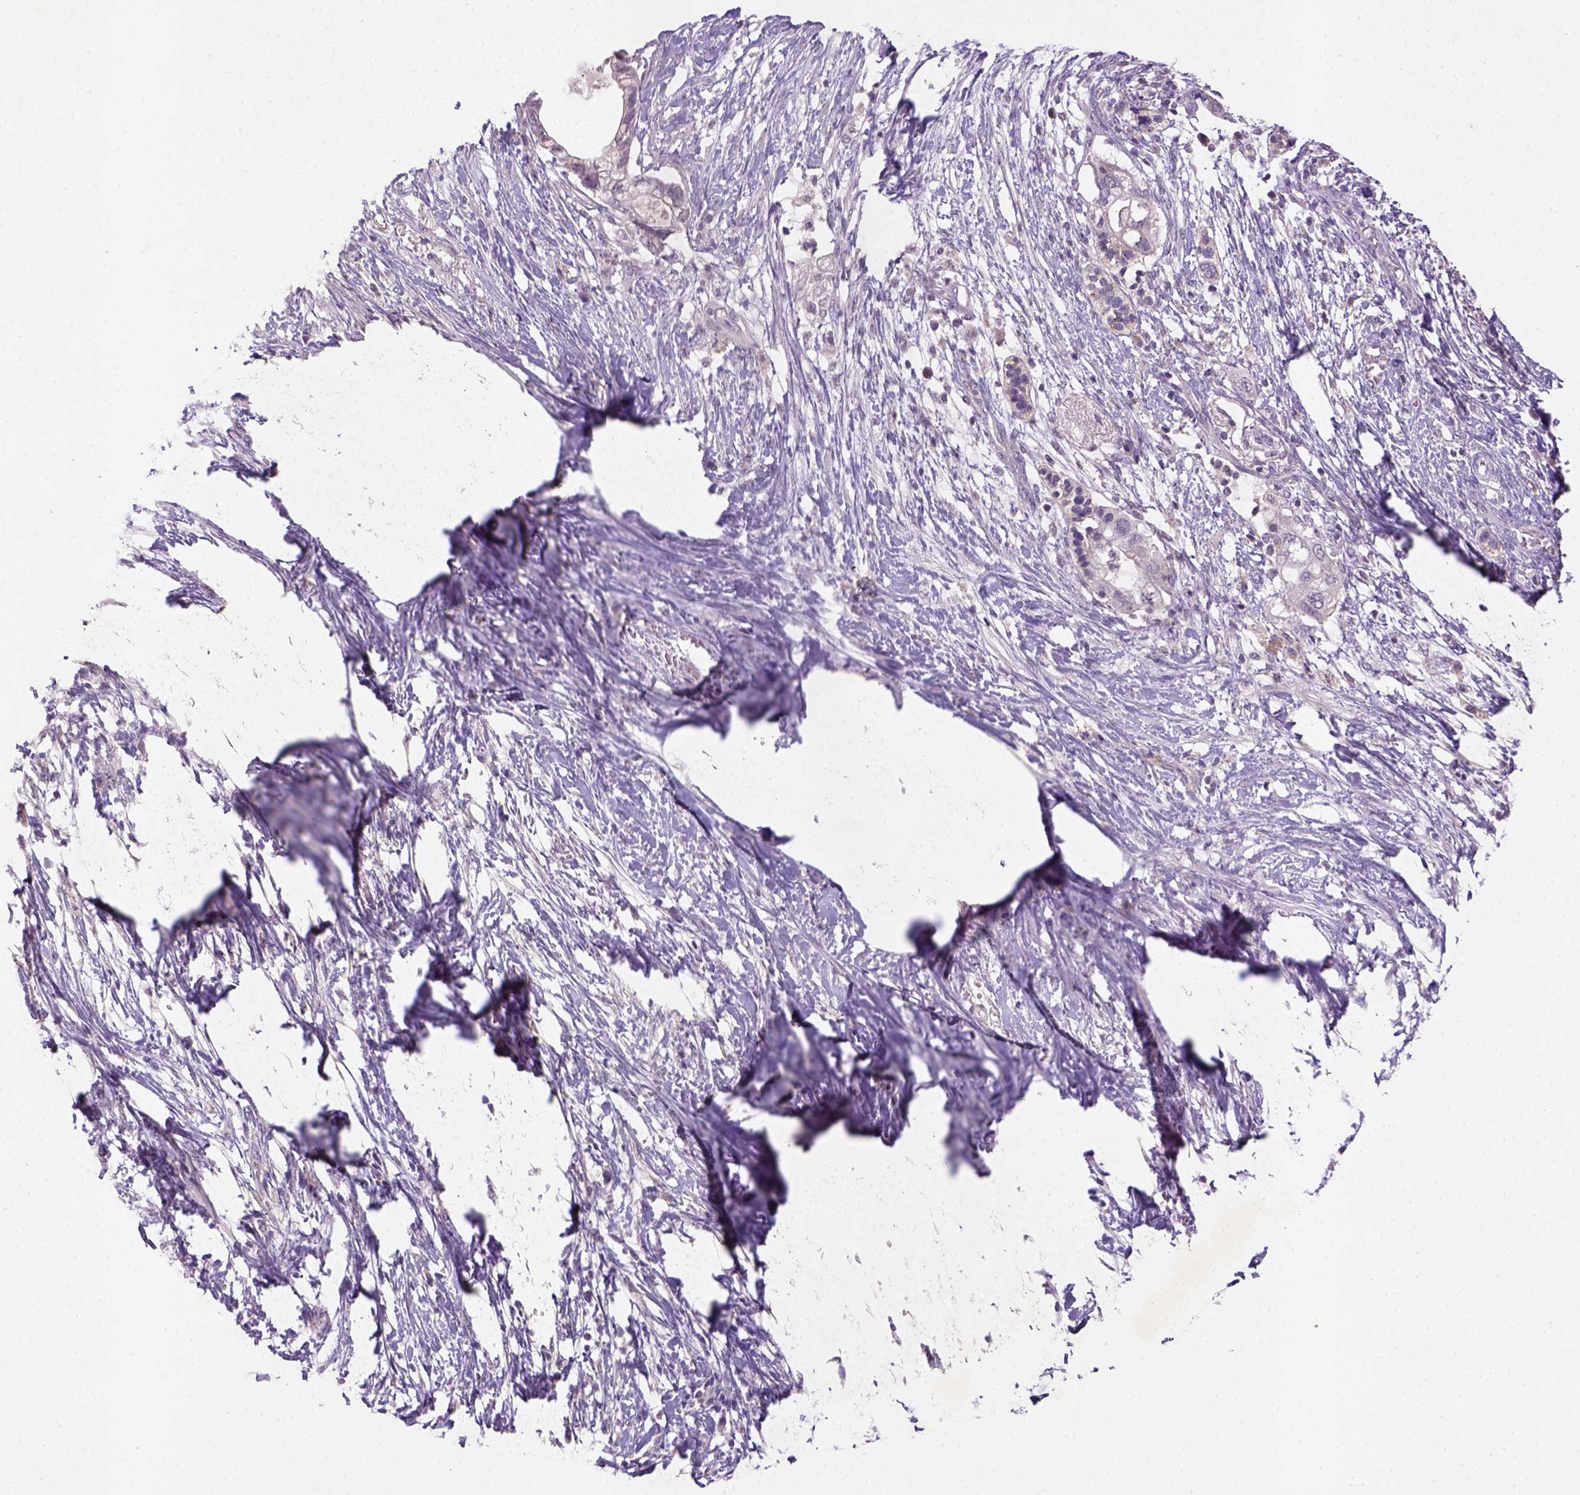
{"staining": {"intensity": "negative", "quantity": "none", "location": "none"}, "tissue": "pancreatic cancer", "cell_type": "Tumor cells", "image_type": "cancer", "snomed": [{"axis": "morphology", "description": "Adenocarcinoma, NOS"}, {"axis": "topography", "description": "Pancreas"}], "caption": "This is a image of immunohistochemistry (IHC) staining of pancreatic adenocarcinoma, which shows no positivity in tumor cells. (DAB immunohistochemistry (IHC) with hematoxylin counter stain).", "gene": "NLGN2", "patient": {"sex": "female", "age": 72}}